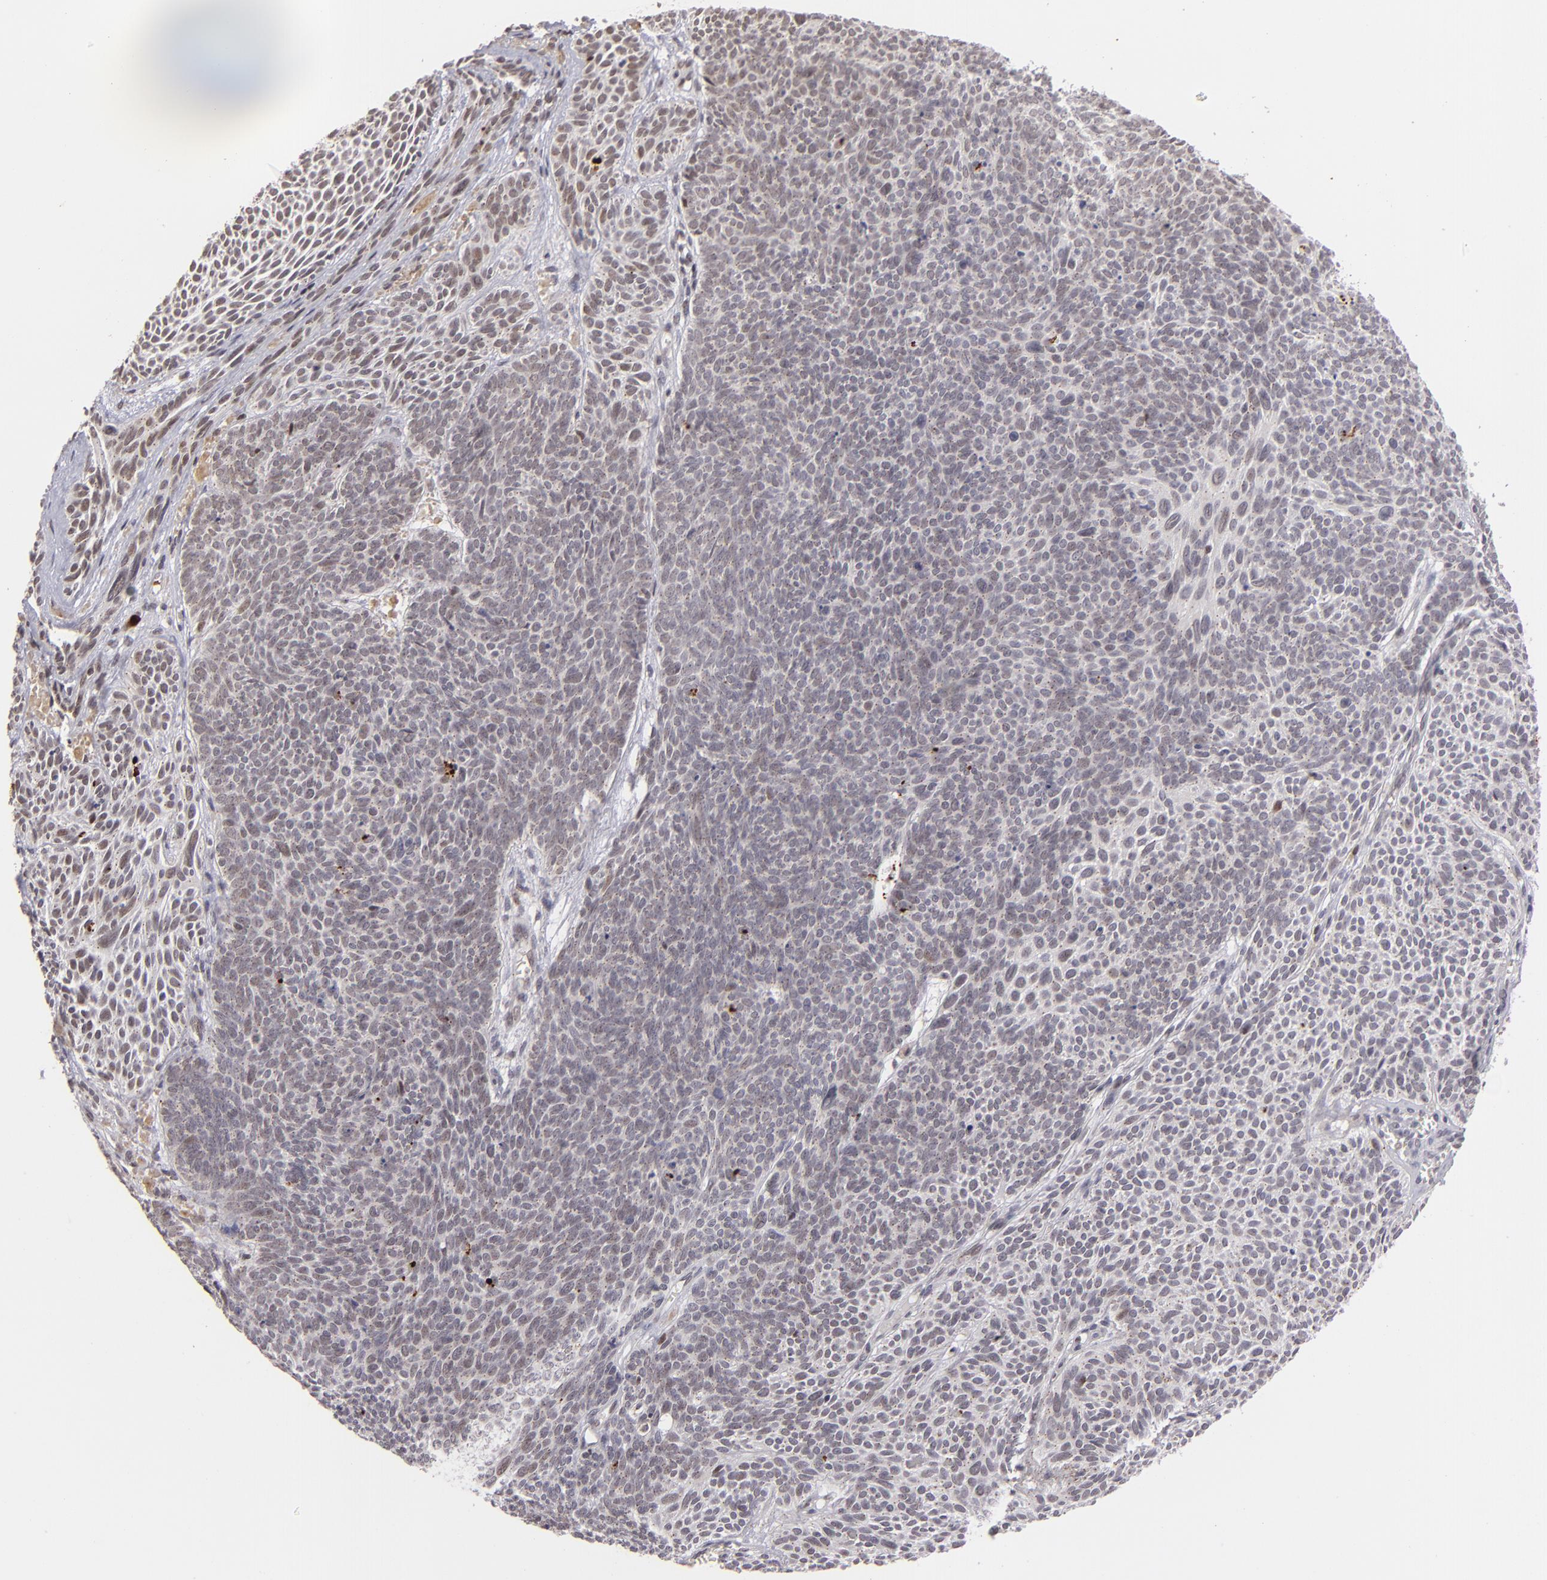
{"staining": {"intensity": "weak", "quantity": "25%-75%", "location": "nuclear"}, "tissue": "skin cancer", "cell_type": "Tumor cells", "image_type": "cancer", "snomed": [{"axis": "morphology", "description": "Basal cell carcinoma"}, {"axis": "topography", "description": "Skin"}], "caption": "Human skin cancer (basal cell carcinoma) stained with a protein marker demonstrates weak staining in tumor cells.", "gene": "RXRG", "patient": {"sex": "male", "age": 84}}